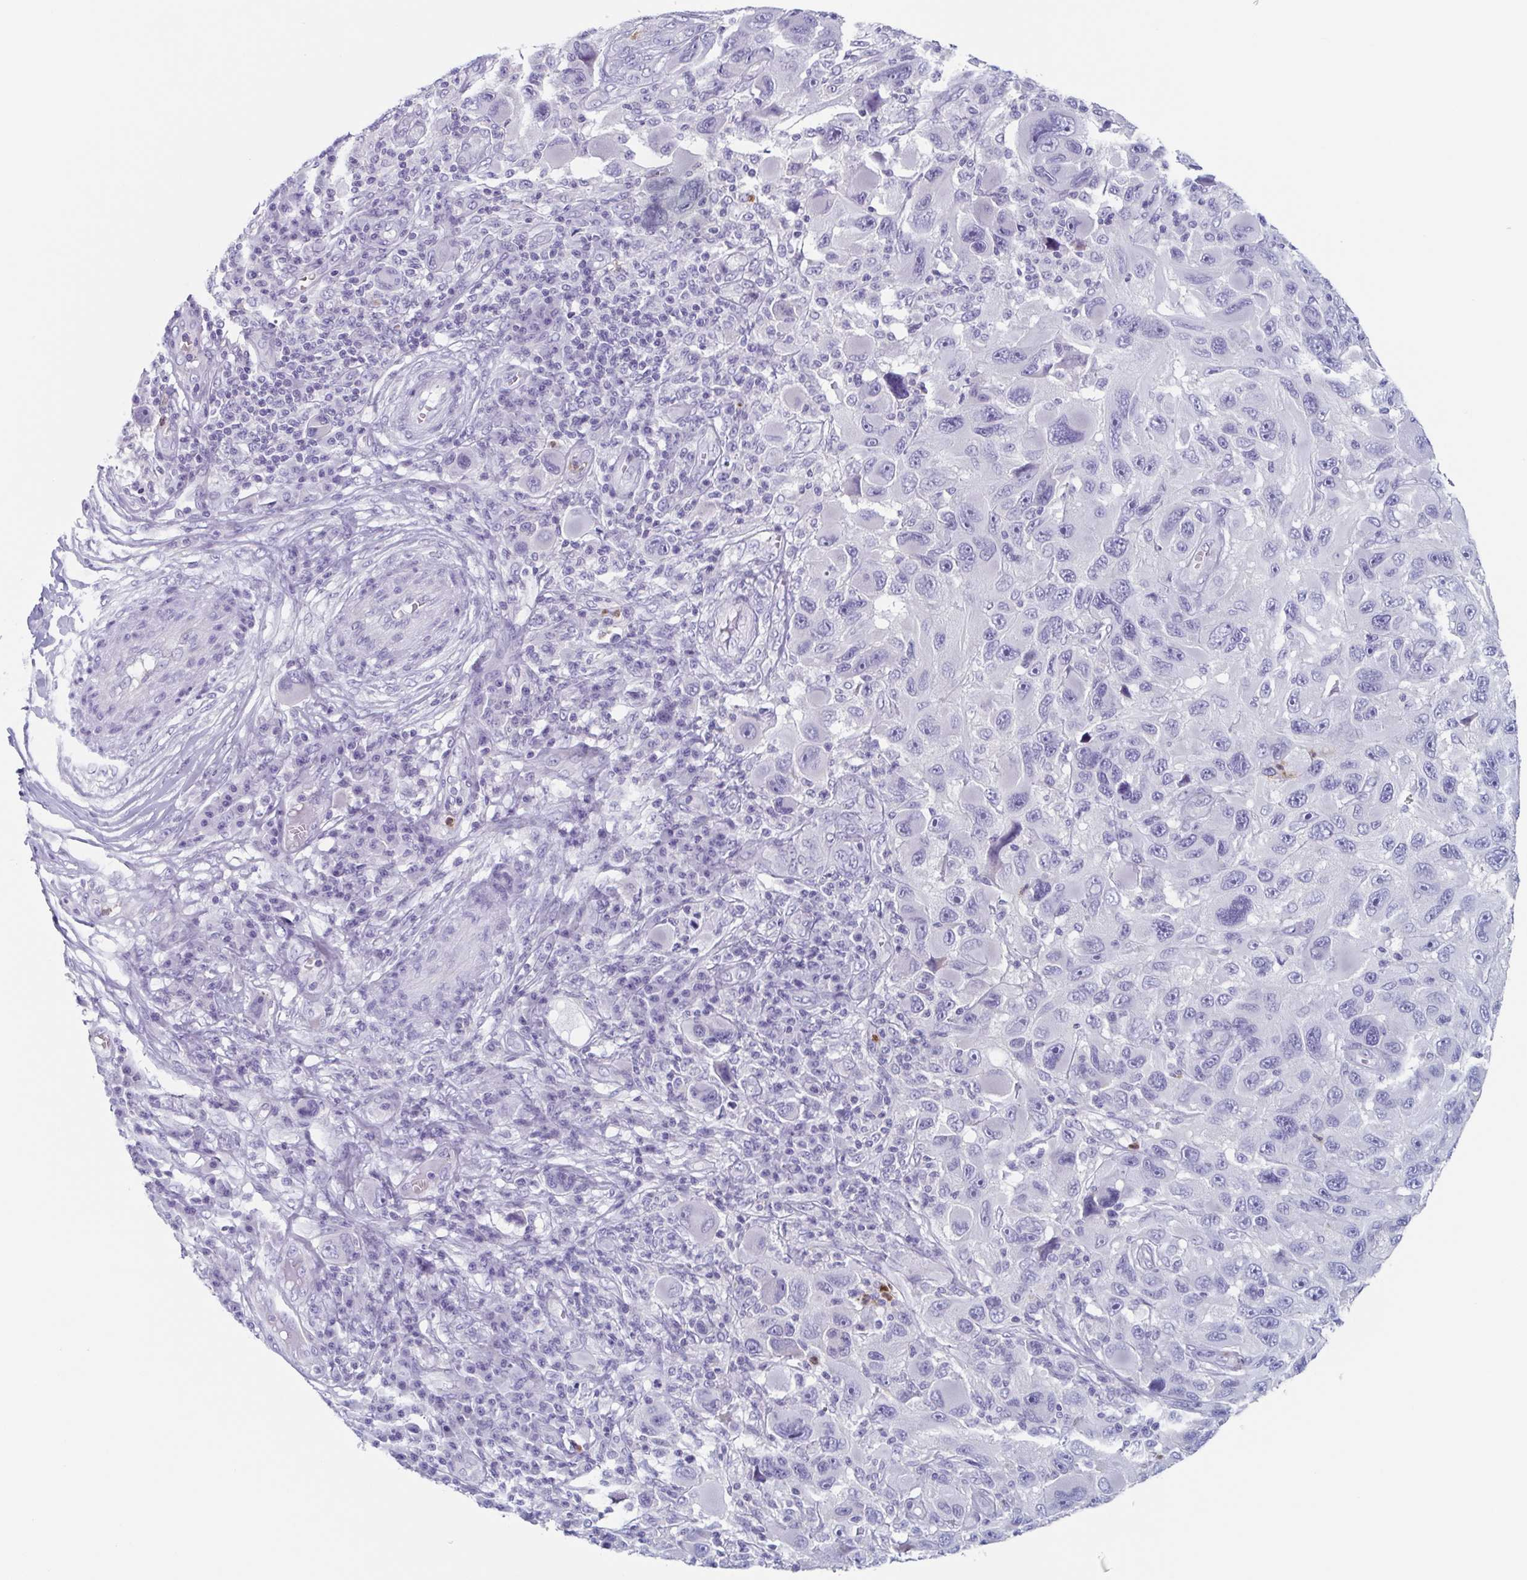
{"staining": {"intensity": "negative", "quantity": "none", "location": "none"}, "tissue": "melanoma", "cell_type": "Tumor cells", "image_type": "cancer", "snomed": [{"axis": "morphology", "description": "Malignant melanoma, NOS"}, {"axis": "topography", "description": "Skin"}], "caption": "Histopathology image shows no significant protein expression in tumor cells of melanoma.", "gene": "BPI", "patient": {"sex": "male", "age": 53}}